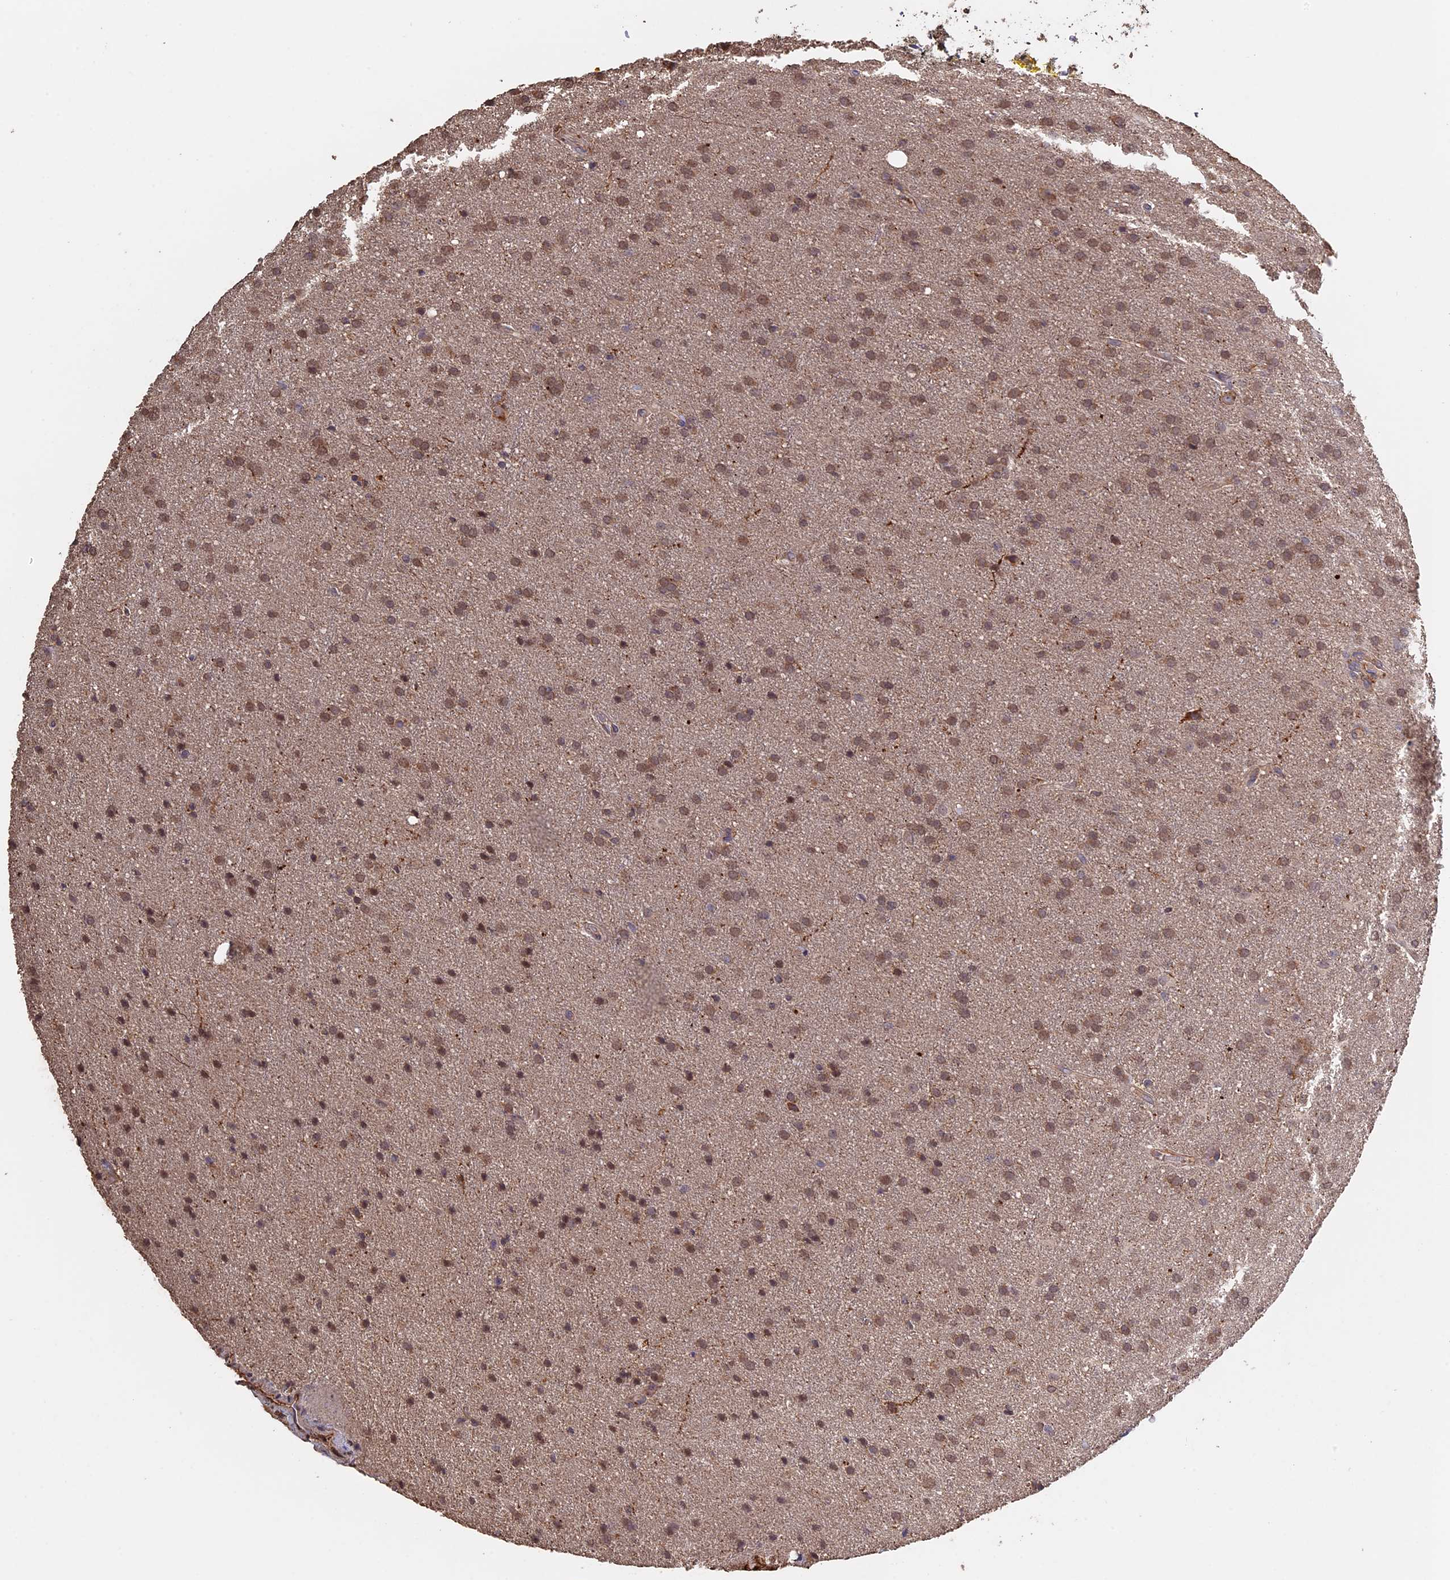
{"staining": {"intensity": "moderate", "quantity": ">75%", "location": "cytoplasmic/membranous,nuclear"}, "tissue": "glioma", "cell_type": "Tumor cells", "image_type": "cancer", "snomed": [{"axis": "morphology", "description": "Glioma, malignant, Low grade"}, {"axis": "topography", "description": "Brain"}], "caption": "Protein staining by immunohistochemistry displays moderate cytoplasmic/membranous and nuclear expression in approximately >75% of tumor cells in low-grade glioma (malignant). Nuclei are stained in blue.", "gene": "PIGQ", "patient": {"sex": "female", "age": 32}}